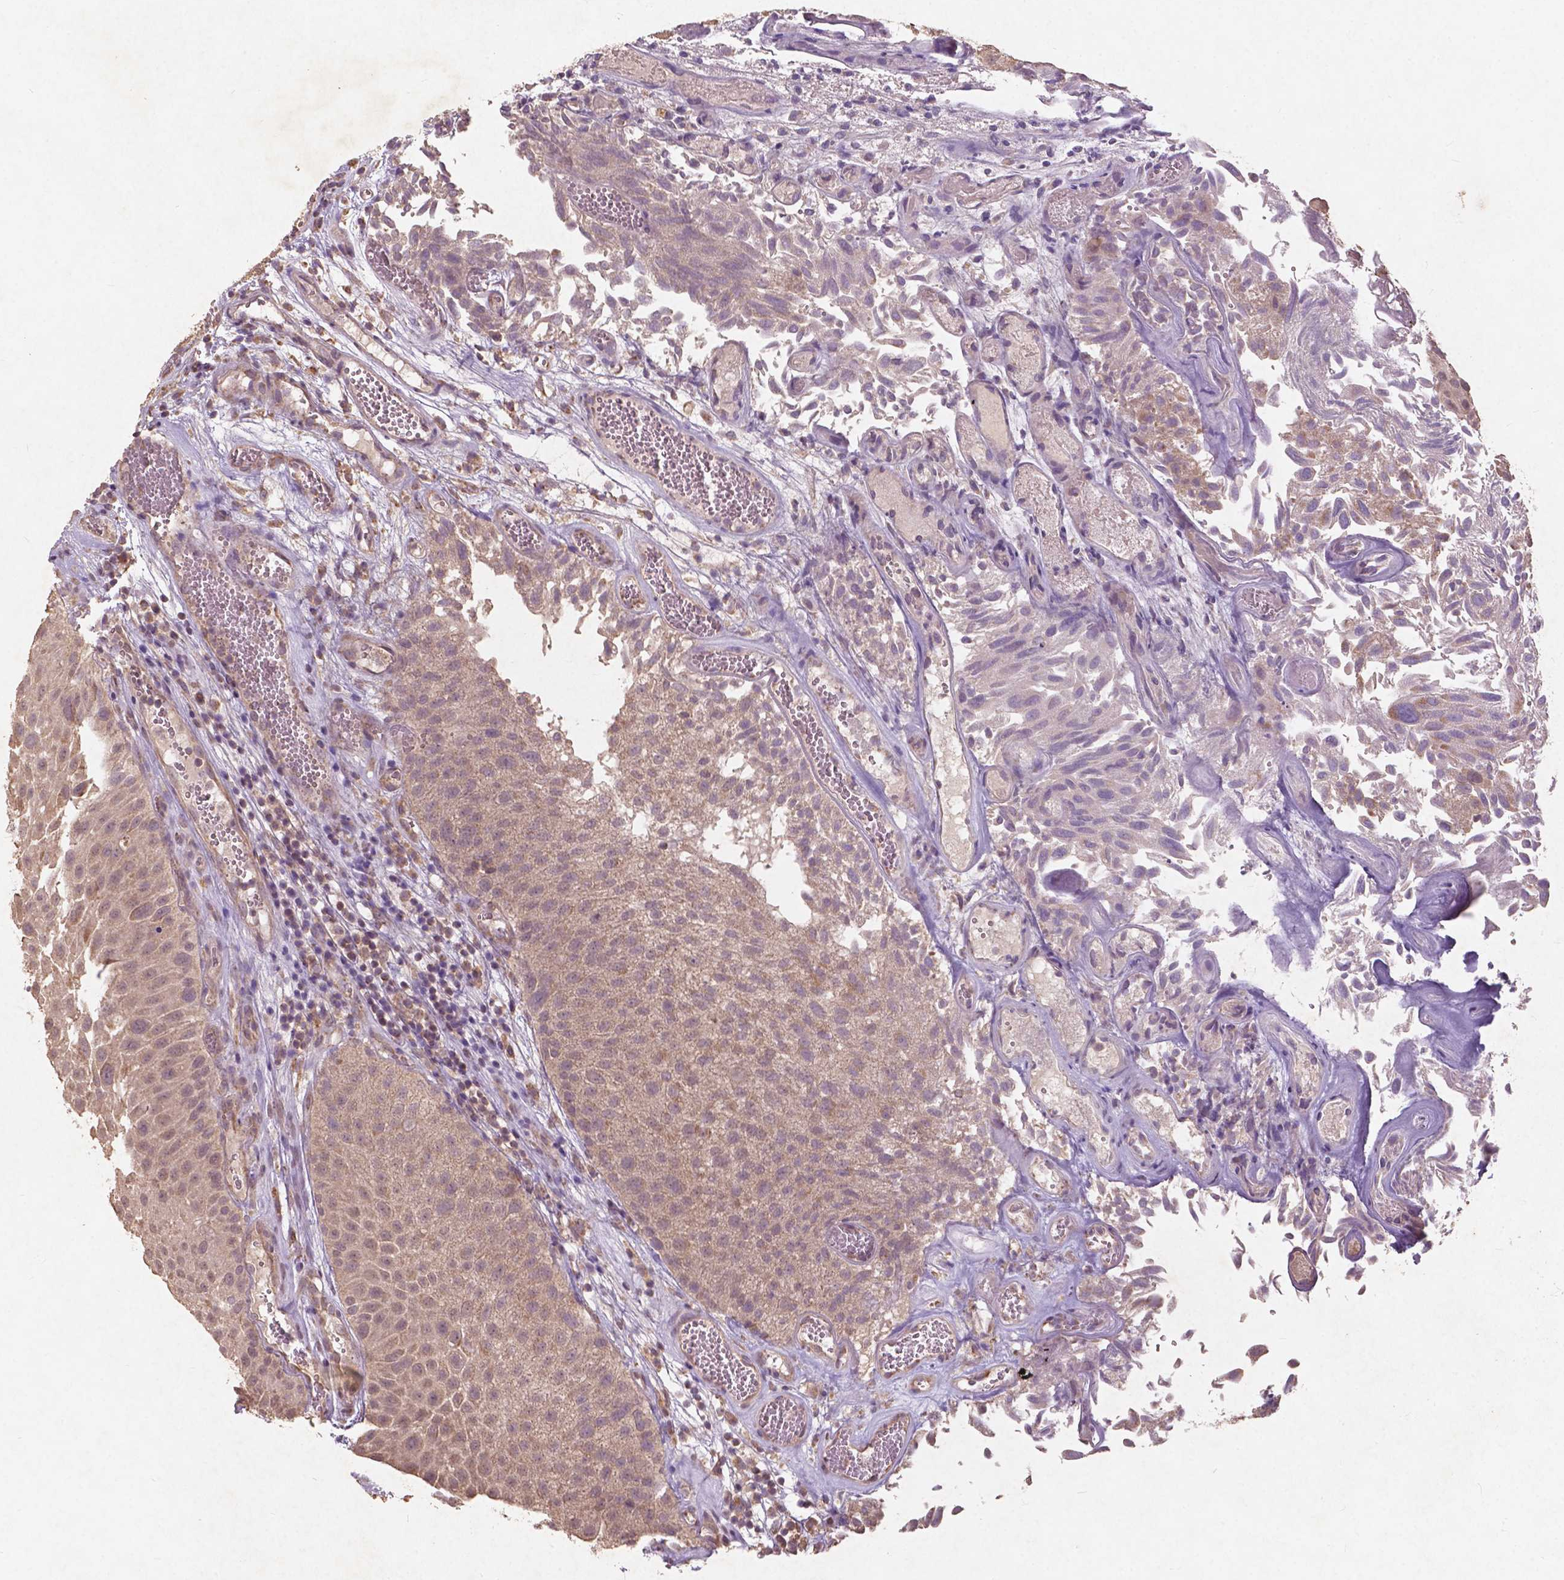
{"staining": {"intensity": "weak", "quantity": ">75%", "location": "cytoplasmic/membranous"}, "tissue": "urothelial cancer", "cell_type": "Tumor cells", "image_type": "cancer", "snomed": [{"axis": "morphology", "description": "Urothelial carcinoma, Low grade"}, {"axis": "topography", "description": "Urinary bladder"}], "caption": "A high-resolution image shows IHC staining of urothelial carcinoma (low-grade), which shows weak cytoplasmic/membranous staining in approximately >75% of tumor cells.", "gene": "ST6GALNAC5", "patient": {"sex": "male", "age": 72}}